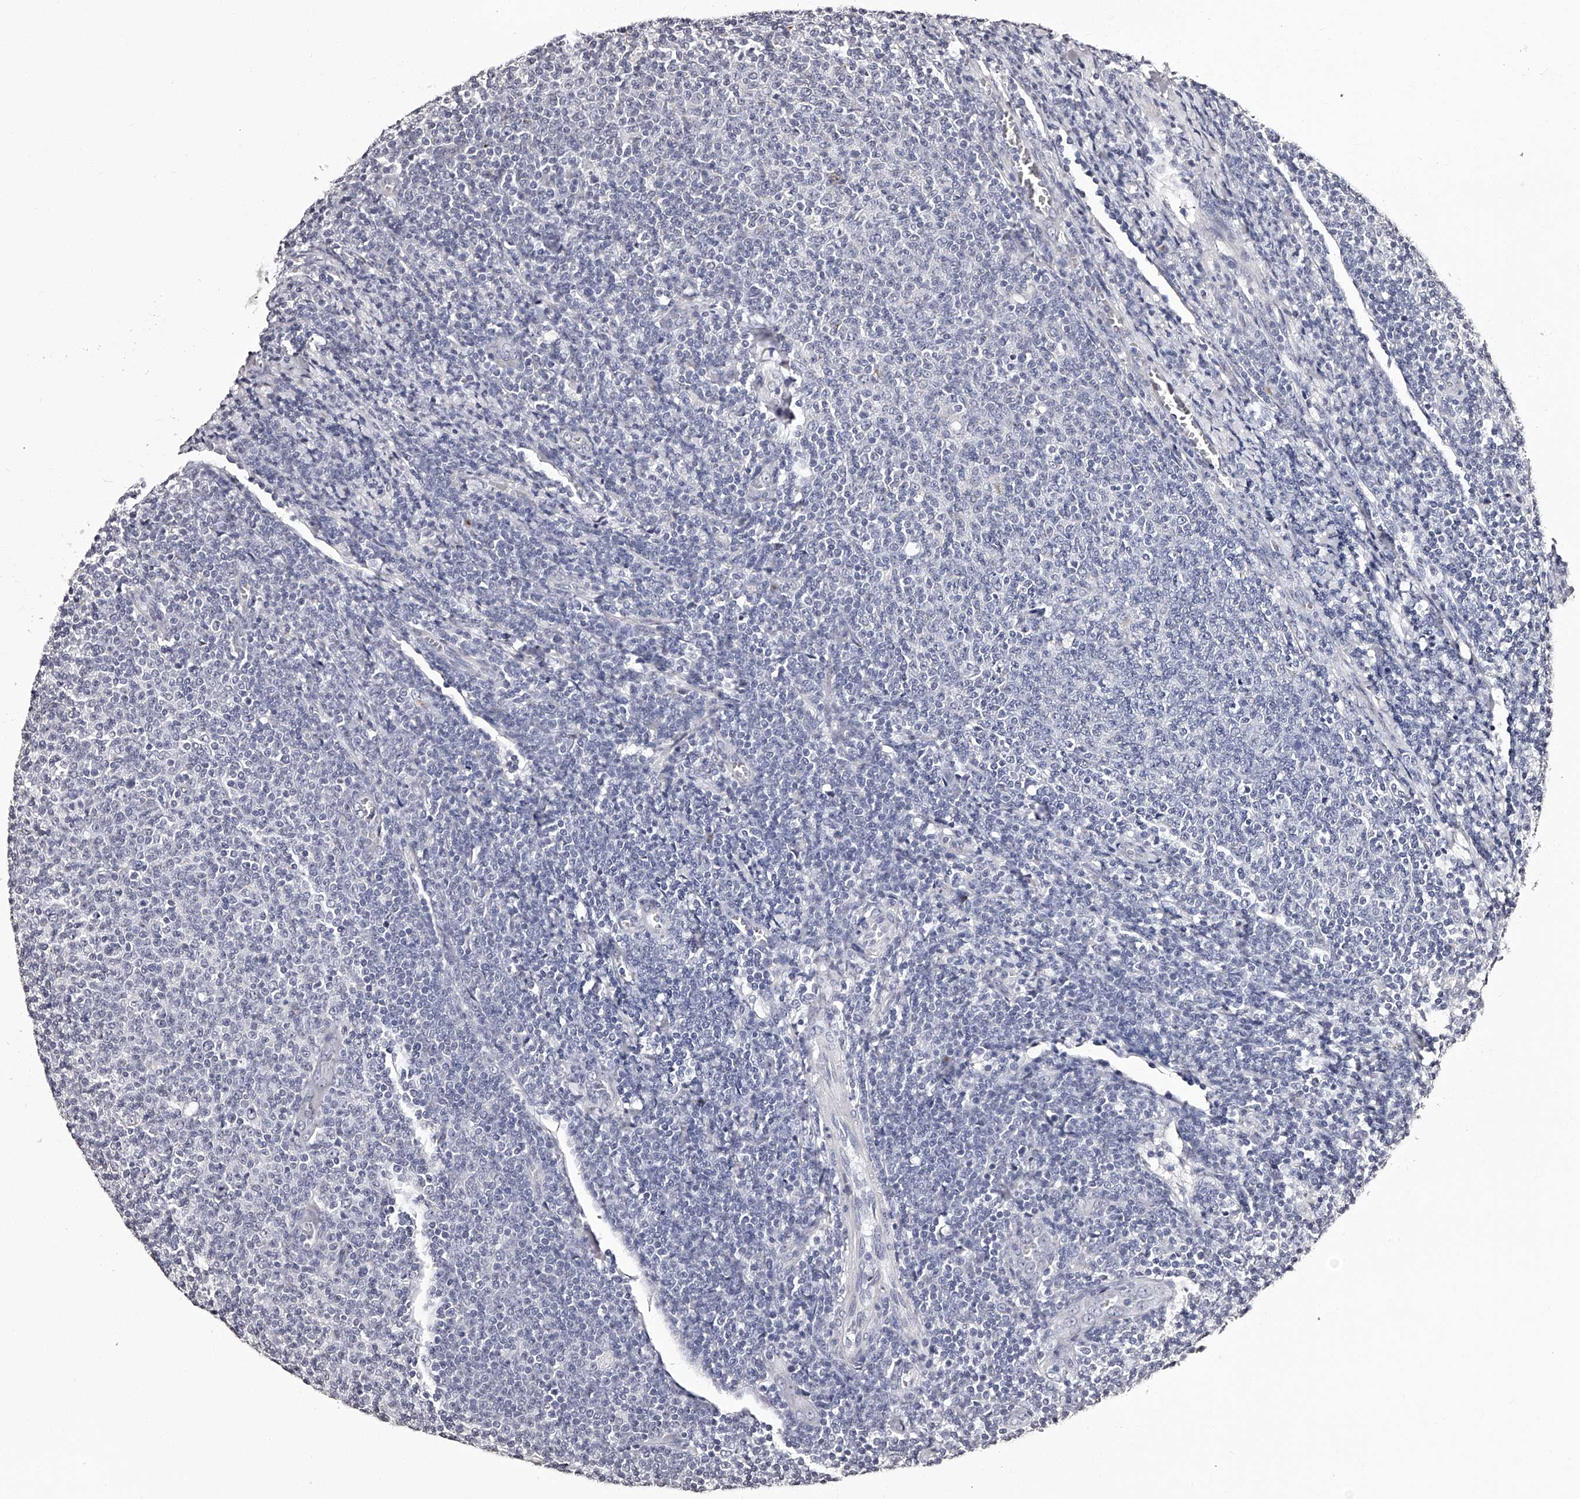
{"staining": {"intensity": "negative", "quantity": "none", "location": "none"}, "tissue": "lymphoma", "cell_type": "Tumor cells", "image_type": "cancer", "snomed": [{"axis": "morphology", "description": "Malignant lymphoma, non-Hodgkin's type, Low grade"}, {"axis": "topography", "description": "Lymph node"}], "caption": "A high-resolution image shows IHC staining of lymphoma, which displays no significant expression in tumor cells.", "gene": "RSC1A1", "patient": {"sex": "male", "age": 66}}